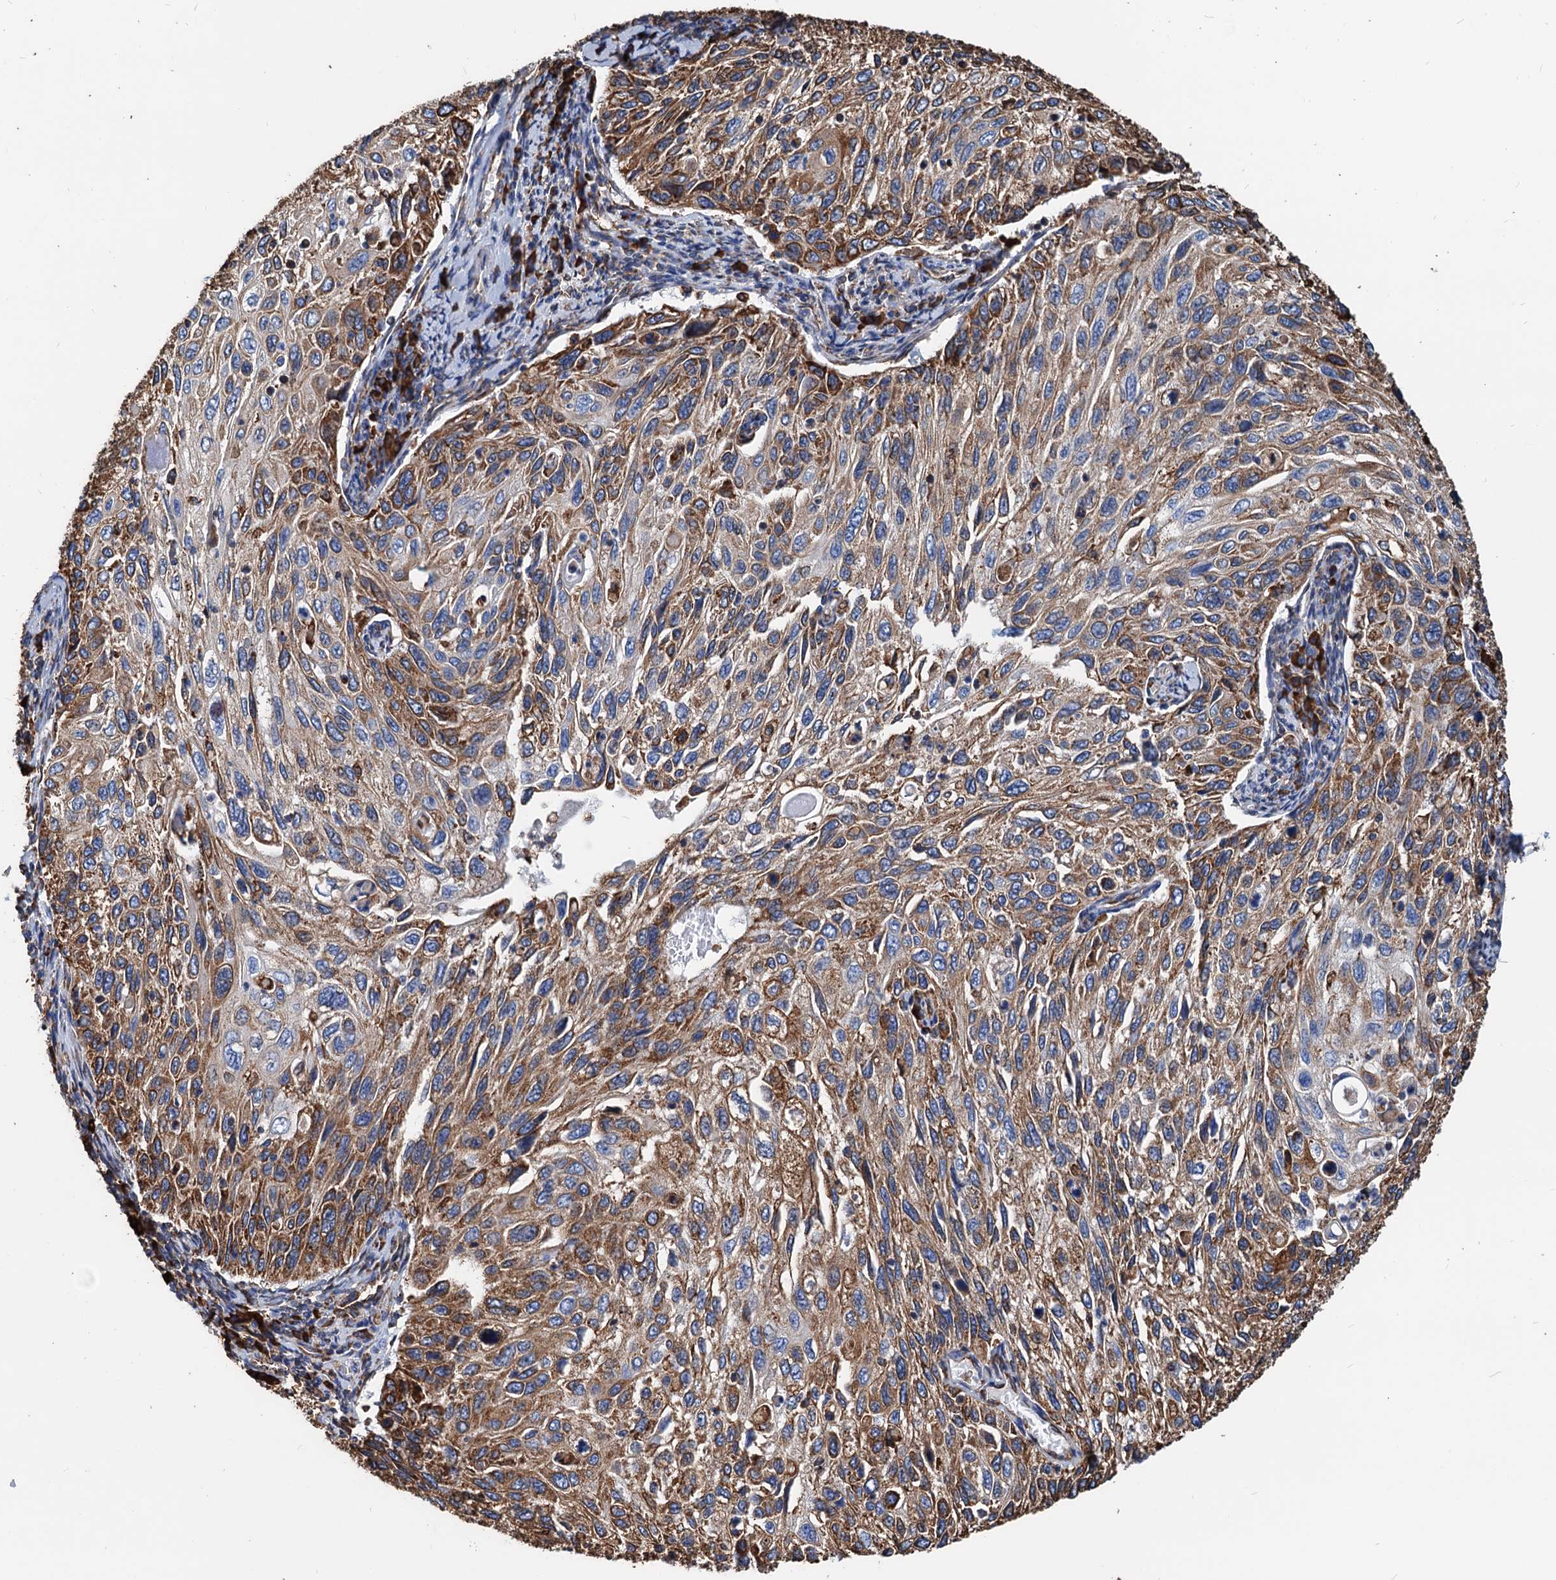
{"staining": {"intensity": "moderate", "quantity": ">75%", "location": "cytoplasmic/membranous"}, "tissue": "cervical cancer", "cell_type": "Tumor cells", "image_type": "cancer", "snomed": [{"axis": "morphology", "description": "Squamous cell carcinoma, NOS"}, {"axis": "topography", "description": "Cervix"}], "caption": "Approximately >75% of tumor cells in cervical cancer (squamous cell carcinoma) display moderate cytoplasmic/membranous protein staining as visualized by brown immunohistochemical staining.", "gene": "HSPA5", "patient": {"sex": "female", "age": 70}}